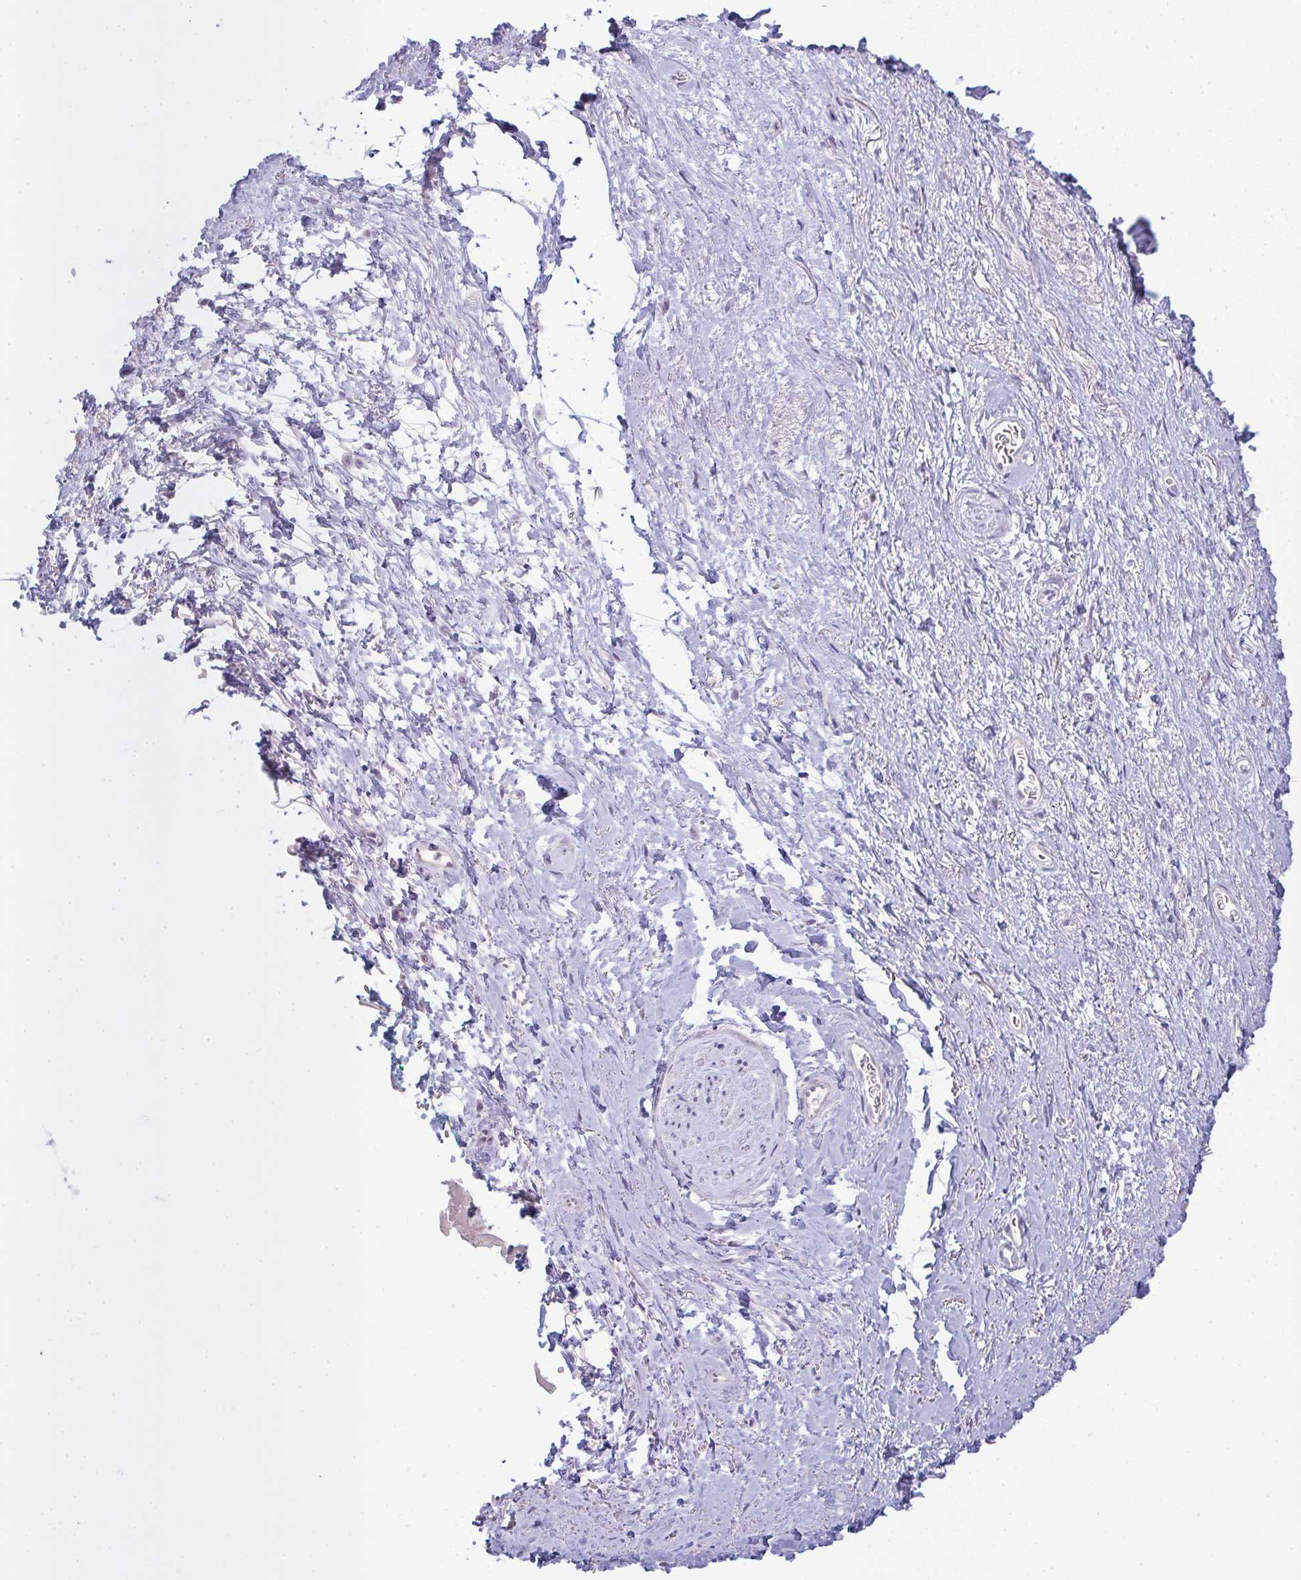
{"staining": {"intensity": "negative", "quantity": "none", "location": "none"}, "tissue": "adipose tissue", "cell_type": "Adipocytes", "image_type": "normal", "snomed": [{"axis": "morphology", "description": "Normal tissue, NOS"}, {"axis": "topography", "description": "Vulva"}, {"axis": "topography", "description": "Peripheral nerve tissue"}], "caption": "Adipose tissue was stained to show a protein in brown. There is no significant positivity in adipocytes. Nuclei are stained in blue.", "gene": "SIRPB2", "patient": {"sex": "female", "age": 66}}